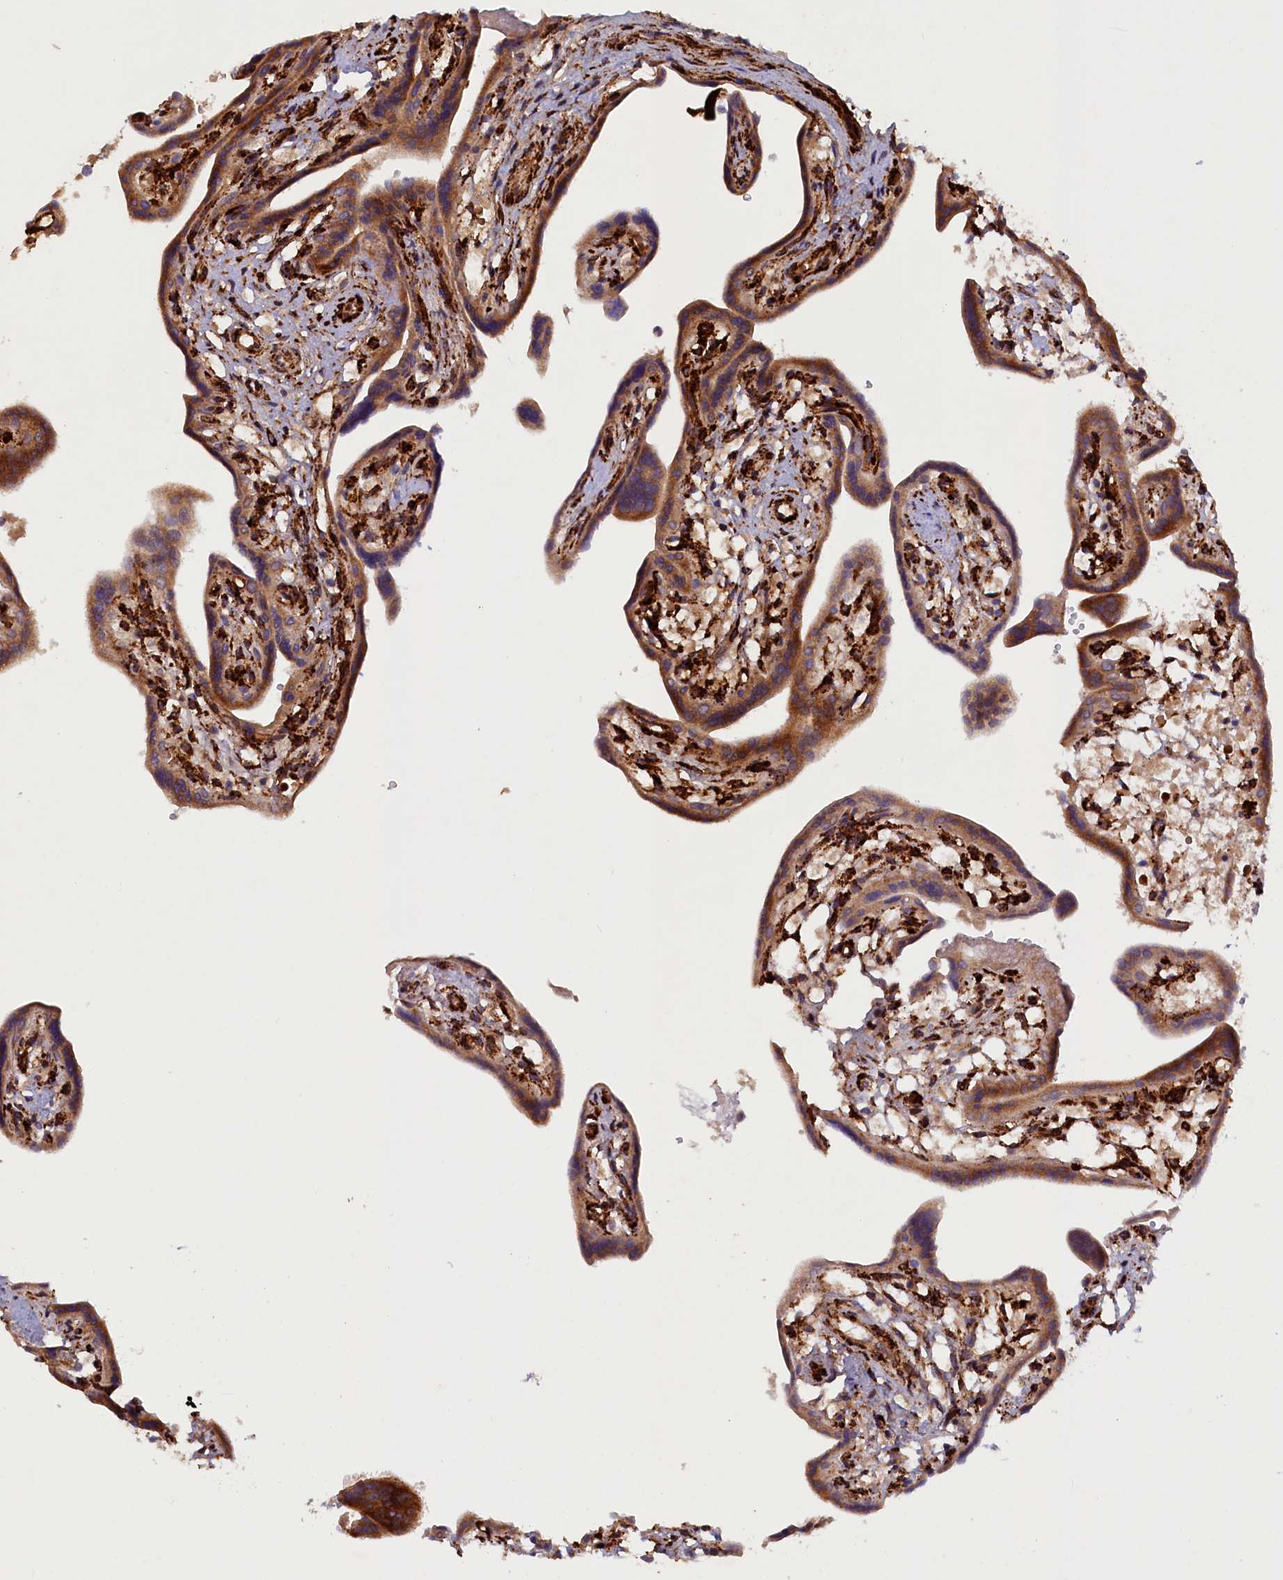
{"staining": {"intensity": "strong", "quantity": ">75%", "location": "cytoplasmic/membranous"}, "tissue": "placenta", "cell_type": "Trophoblastic cells", "image_type": "normal", "snomed": [{"axis": "morphology", "description": "Normal tissue, NOS"}, {"axis": "topography", "description": "Placenta"}], "caption": "A histopathology image of placenta stained for a protein demonstrates strong cytoplasmic/membranous brown staining in trophoblastic cells. The protein is stained brown, and the nuclei are stained in blue (DAB (3,3'-diaminobenzidine) IHC with brightfield microscopy, high magnification).", "gene": "ARRDC4", "patient": {"sex": "female", "age": 37}}